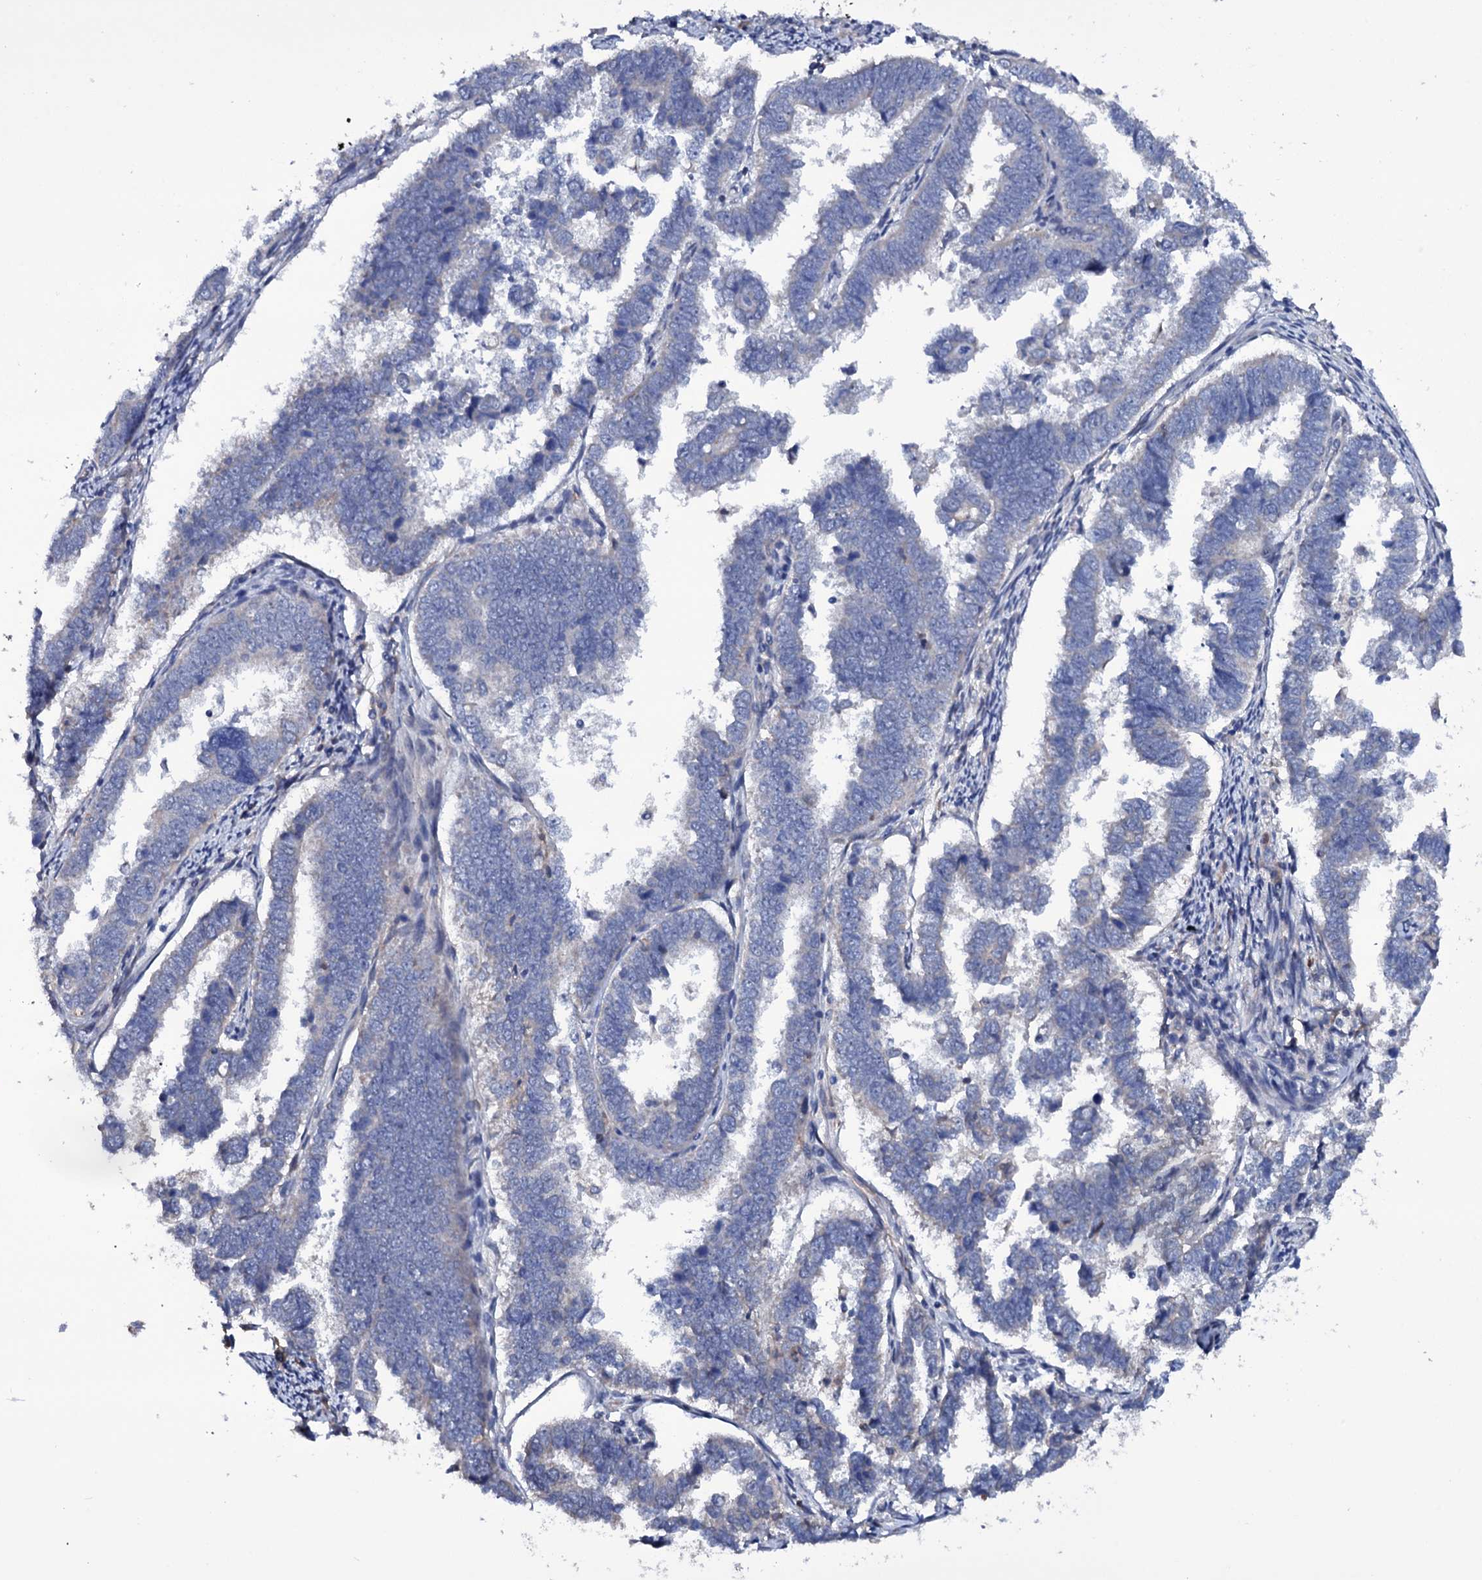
{"staining": {"intensity": "negative", "quantity": "none", "location": "none"}, "tissue": "endometrial cancer", "cell_type": "Tumor cells", "image_type": "cancer", "snomed": [{"axis": "morphology", "description": "Adenocarcinoma, NOS"}, {"axis": "topography", "description": "Endometrium"}], "caption": "The immunohistochemistry photomicrograph has no significant staining in tumor cells of endometrial cancer (adenocarcinoma) tissue. (Brightfield microscopy of DAB IHC at high magnification).", "gene": "BCL2L14", "patient": {"sex": "female", "age": 75}}